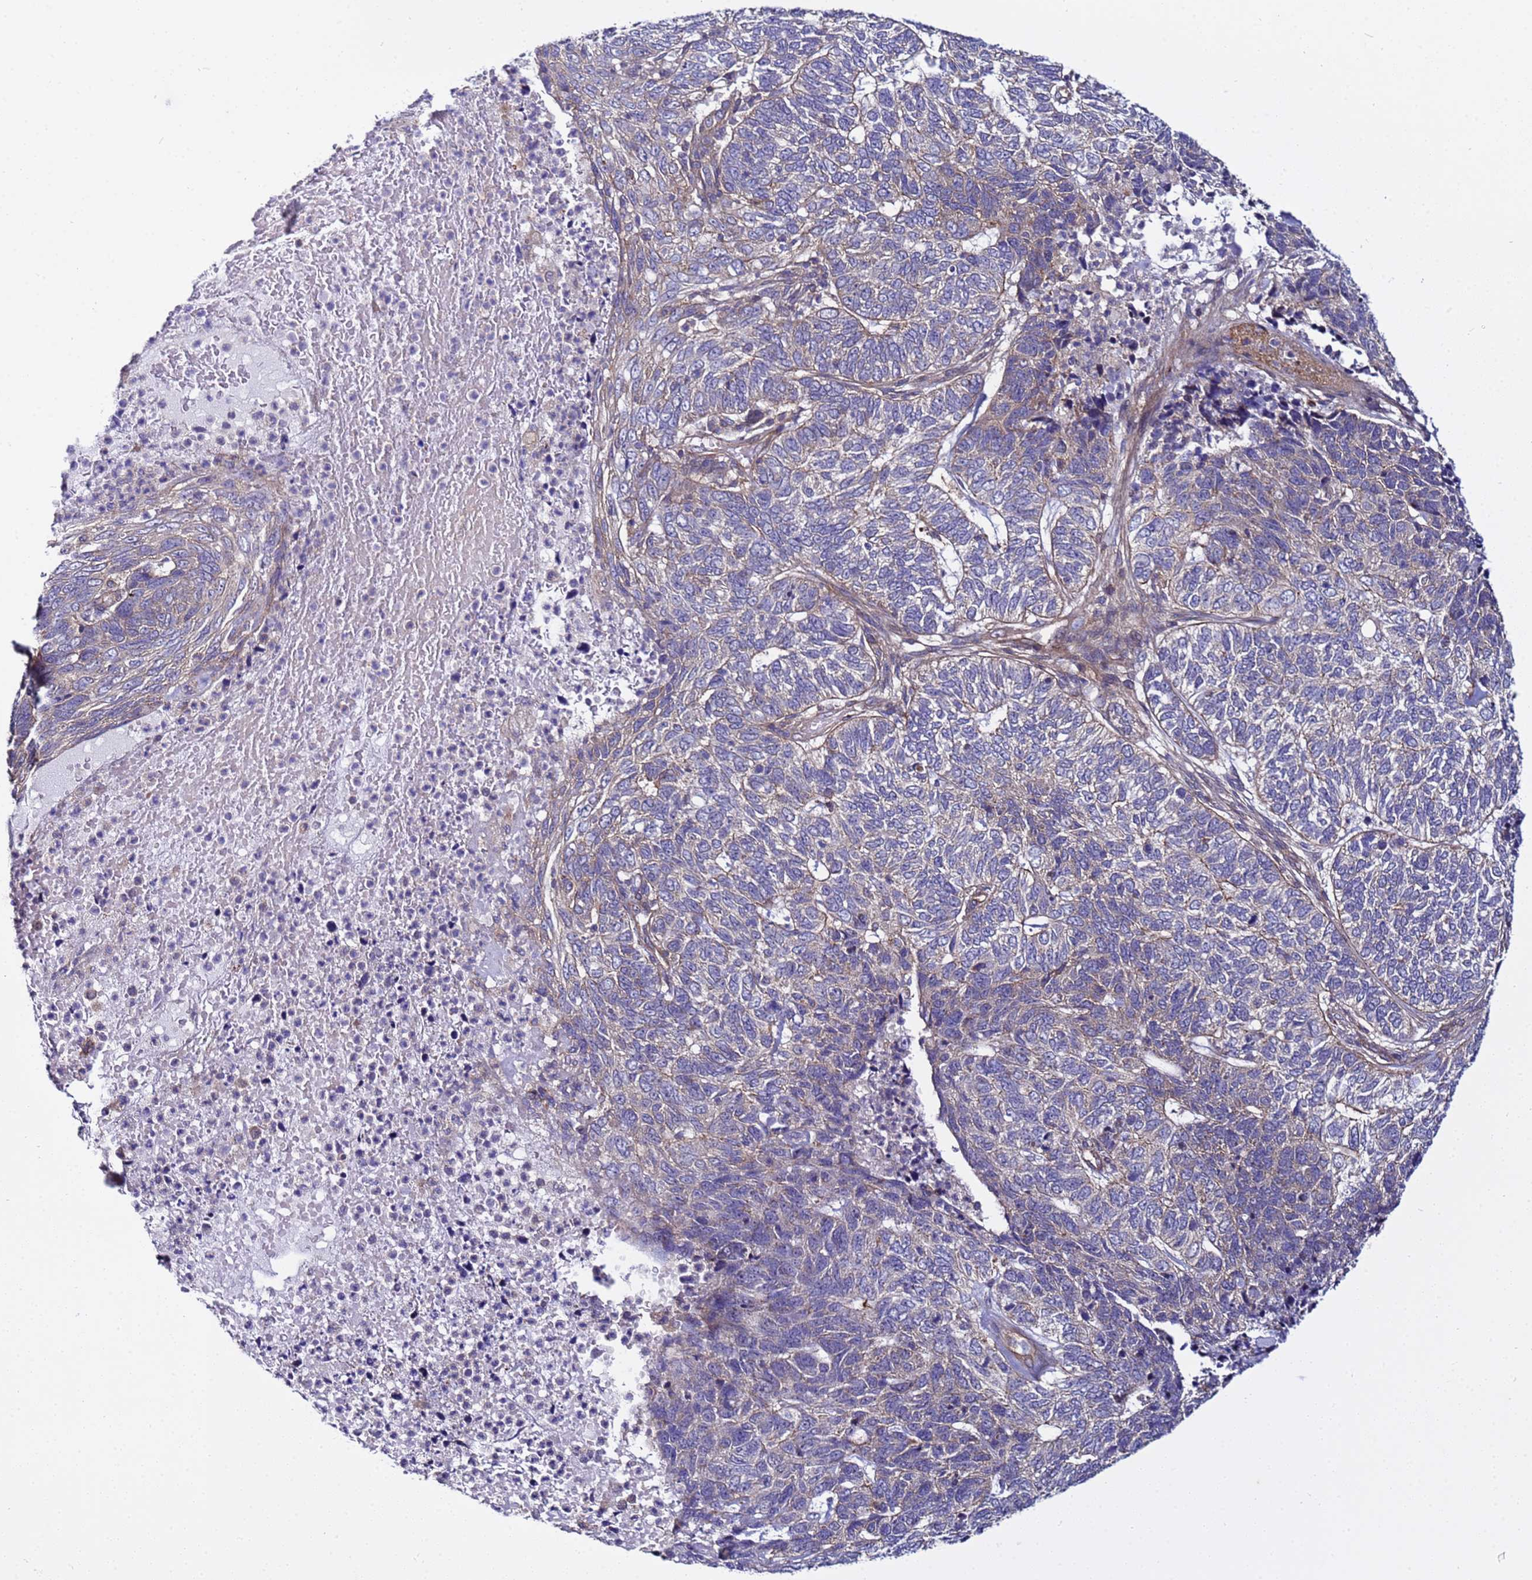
{"staining": {"intensity": "weak", "quantity": "<25%", "location": "cytoplasmic/membranous"}, "tissue": "skin cancer", "cell_type": "Tumor cells", "image_type": "cancer", "snomed": [{"axis": "morphology", "description": "Basal cell carcinoma"}, {"axis": "topography", "description": "Skin"}], "caption": "Protein analysis of skin basal cell carcinoma shows no significant staining in tumor cells.", "gene": "STK38", "patient": {"sex": "female", "age": 65}}